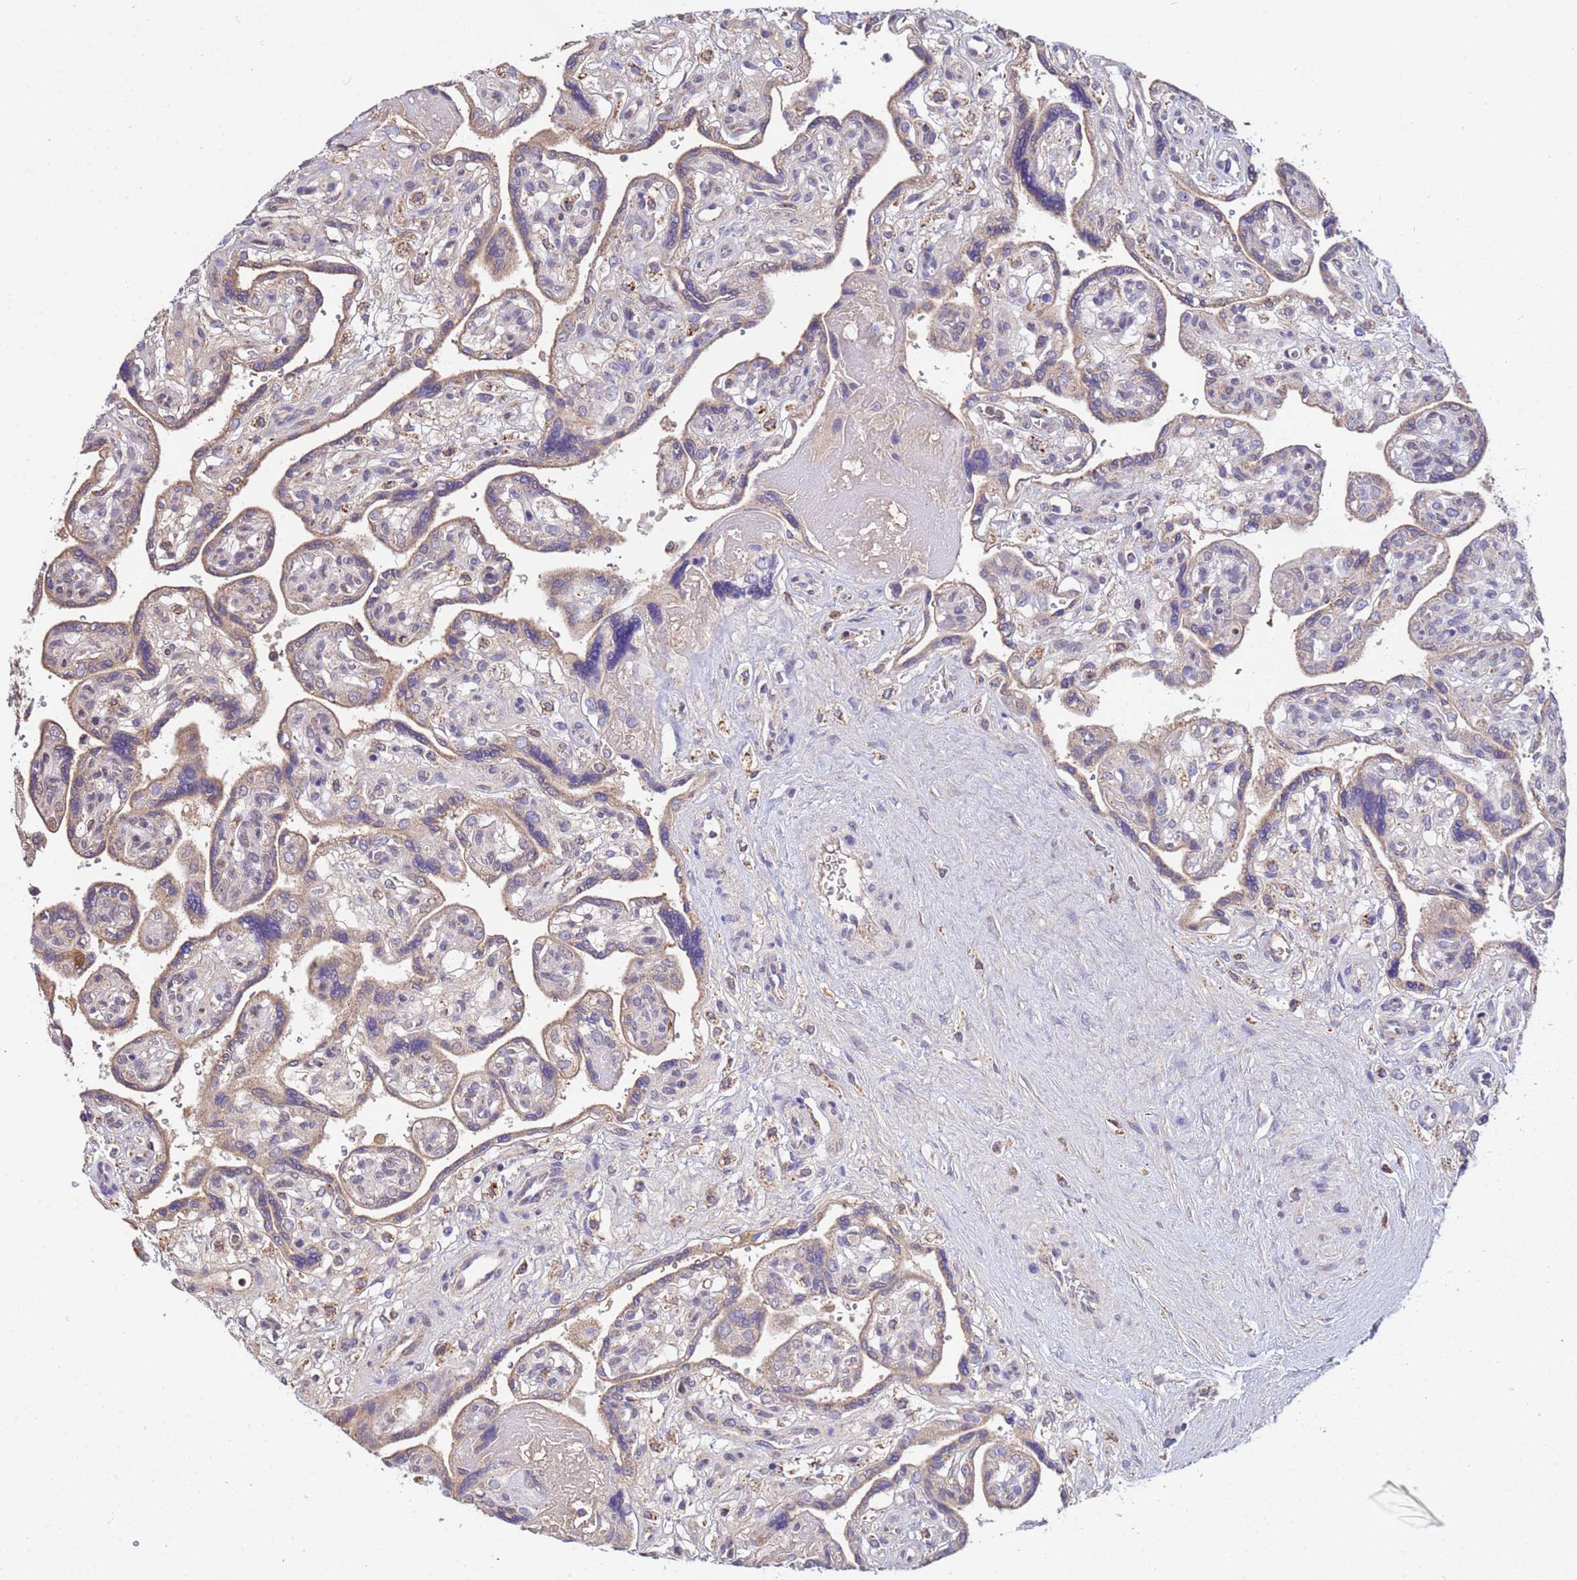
{"staining": {"intensity": "negative", "quantity": "none", "location": "none"}, "tissue": "placenta", "cell_type": "Decidual cells", "image_type": "normal", "snomed": [{"axis": "morphology", "description": "Normal tissue, NOS"}, {"axis": "topography", "description": "Placenta"}], "caption": "Immunohistochemistry of unremarkable placenta displays no staining in decidual cells.", "gene": "GLUD1", "patient": {"sex": "female", "age": 39}}